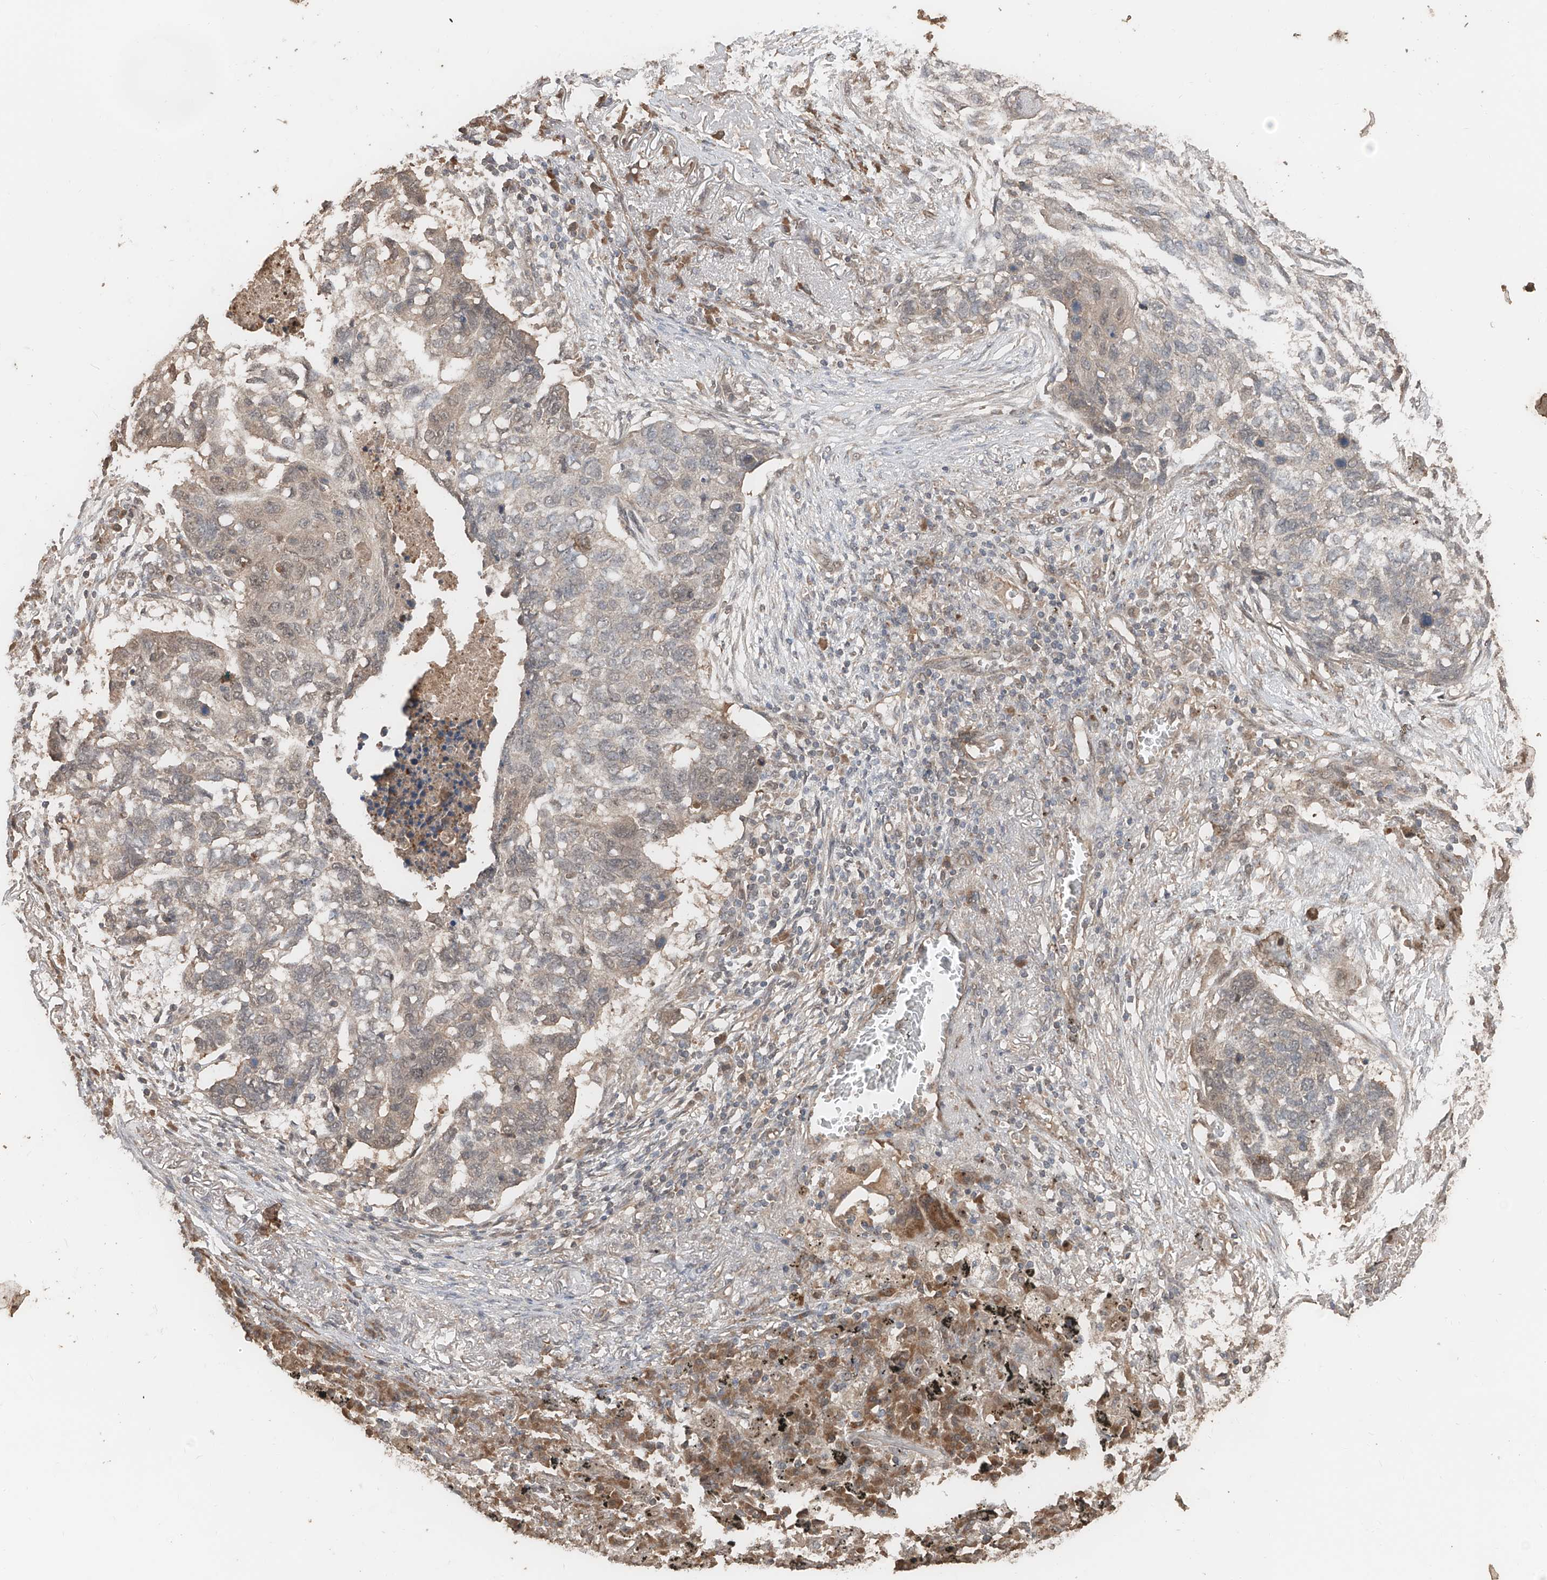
{"staining": {"intensity": "weak", "quantity": "<25%", "location": "cytoplasmic/membranous,nuclear"}, "tissue": "lung cancer", "cell_type": "Tumor cells", "image_type": "cancer", "snomed": [{"axis": "morphology", "description": "Squamous cell carcinoma, NOS"}, {"axis": "topography", "description": "Lung"}], "caption": "A histopathology image of human lung cancer (squamous cell carcinoma) is negative for staining in tumor cells. (IHC, brightfield microscopy, high magnification).", "gene": "FAM135A", "patient": {"sex": "female", "age": 63}}